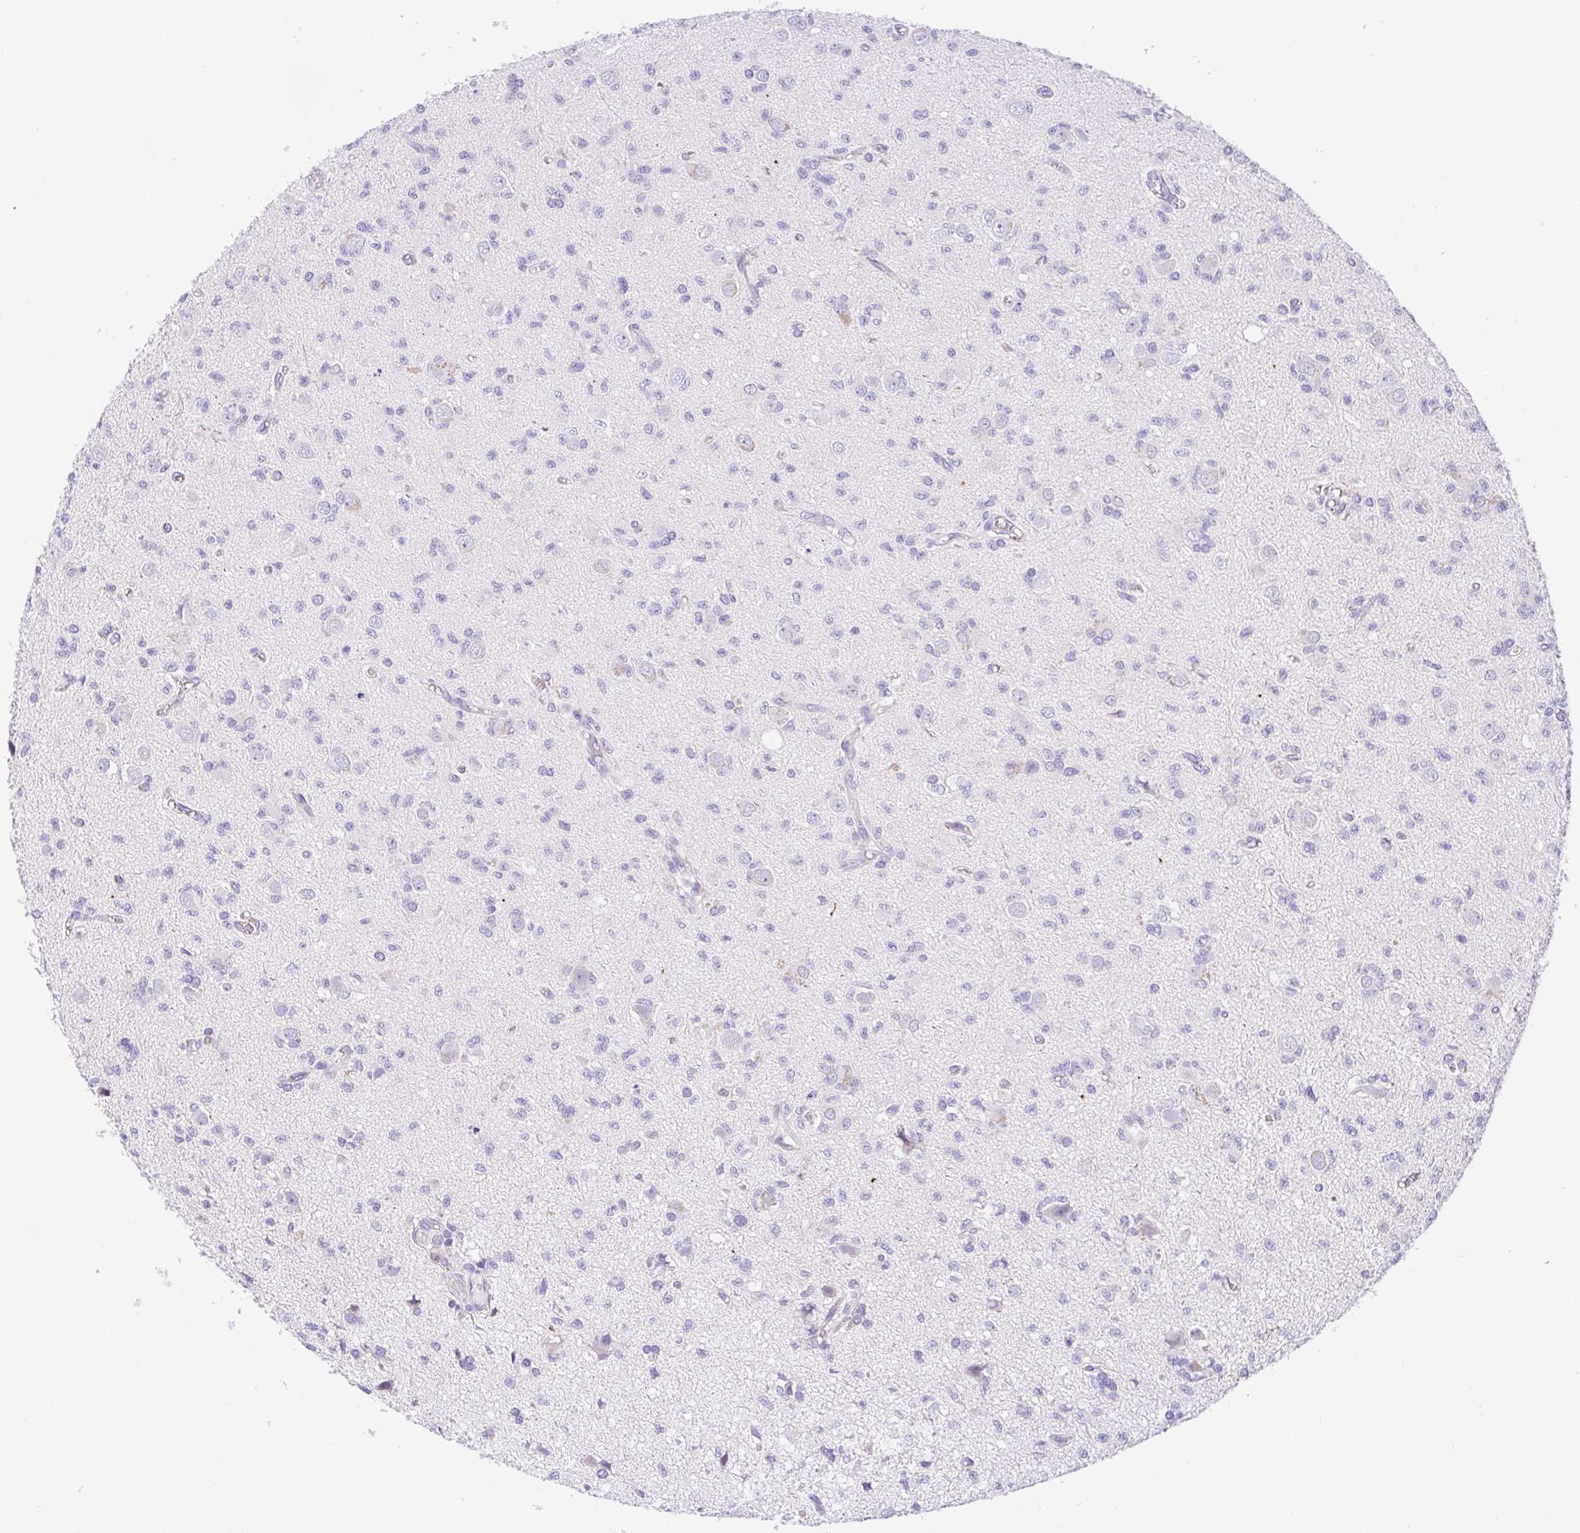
{"staining": {"intensity": "negative", "quantity": "none", "location": "none"}, "tissue": "glioma", "cell_type": "Tumor cells", "image_type": "cancer", "snomed": [{"axis": "morphology", "description": "Glioma, malignant, Low grade"}, {"axis": "topography", "description": "Brain"}], "caption": "An image of human malignant glioma (low-grade) is negative for staining in tumor cells. (Stains: DAB IHC with hematoxylin counter stain, Microscopy: brightfield microscopy at high magnification).", "gene": "LUZP4", "patient": {"sex": "male", "age": 64}}